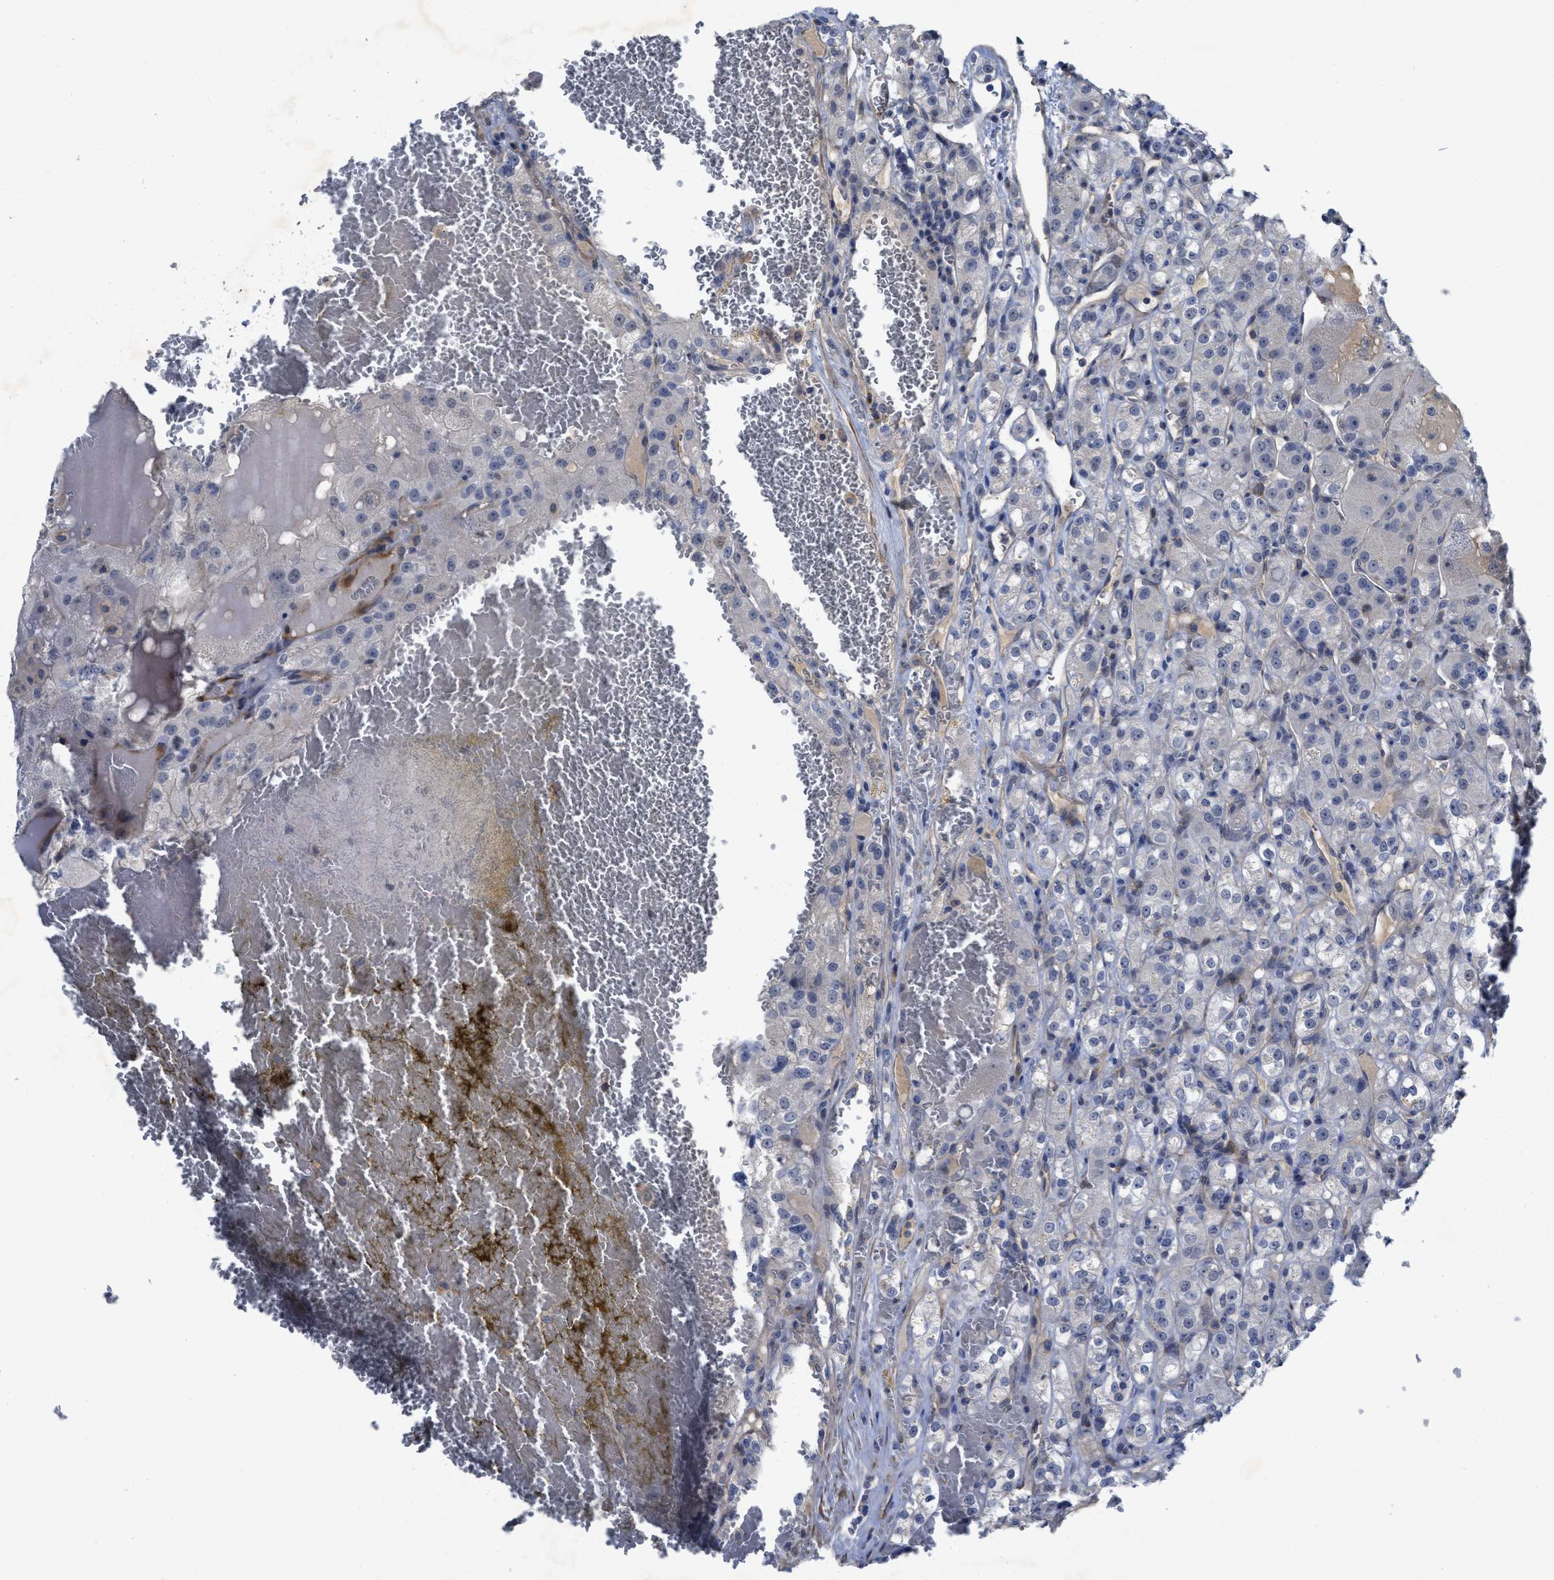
{"staining": {"intensity": "negative", "quantity": "none", "location": "none"}, "tissue": "renal cancer", "cell_type": "Tumor cells", "image_type": "cancer", "snomed": [{"axis": "morphology", "description": "Normal tissue, NOS"}, {"axis": "morphology", "description": "Adenocarcinoma, NOS"}, {"axis": "topography", "description": "Kidney"}], "caption": "Renal cancer (adenocarcinoma) stained for a protein using immunohistochemistry demonstrates no staining tumor cells.", "gene": "ARHGEF26", "patient": {"sex": "male", "age": 61}}